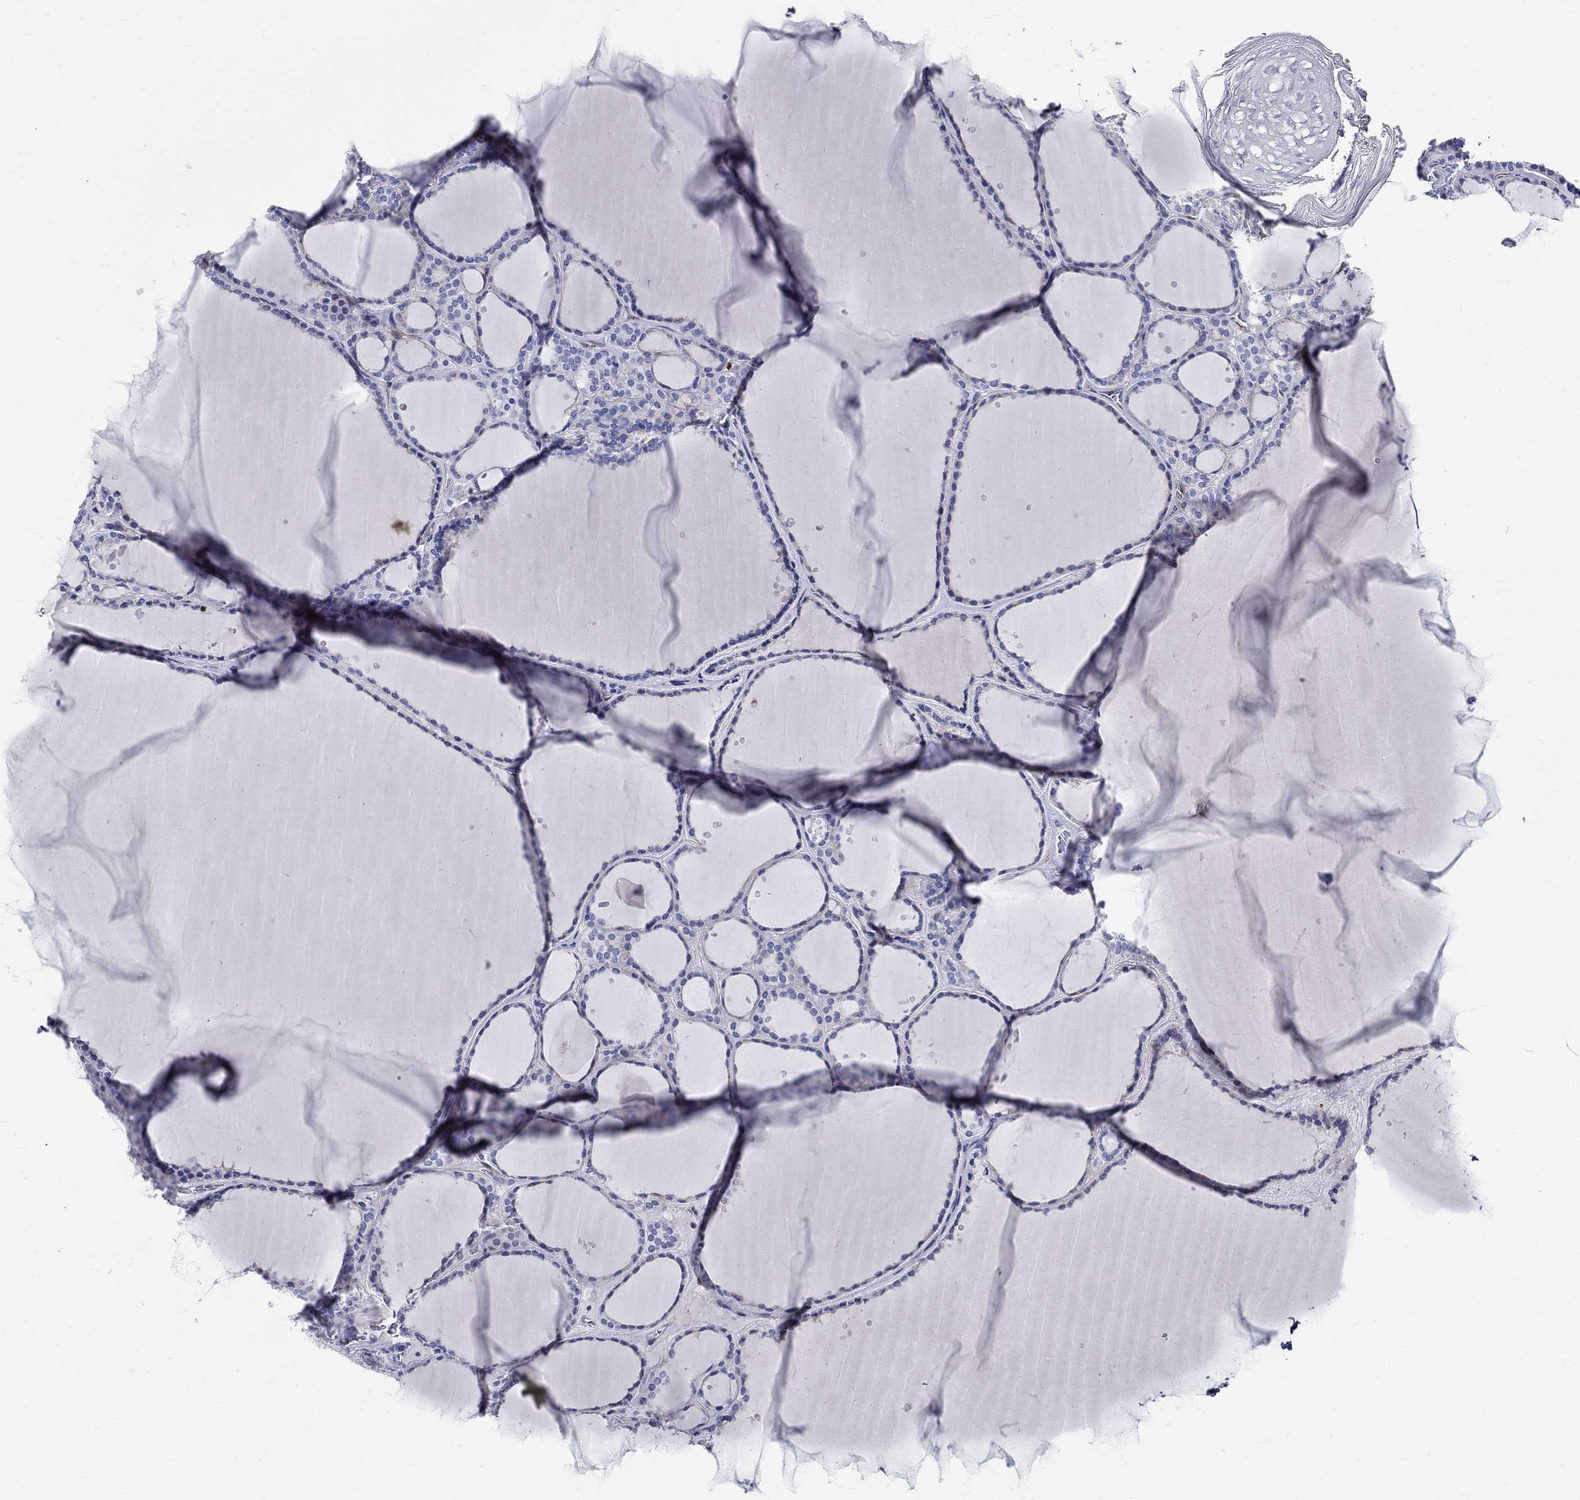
{"staining": {"intensity": "negative", "quantity": "none", "location": "none"}, "tissue": "thyroid gland", "cell_type": "Glandular cells", "image_type": "normal", "snomed": [{"axis": "morphology", "description": "Normal tissue, NOS"}, {"axis": "topography", "description": "Thyroid gland"}], "caption": "Glandular cells are negative for brown protein staining in unremarkable thyroid gland. Nuclei are stained in blue.", "gene": "ACE2", "patient": {"sex": "male", "age": 63}}